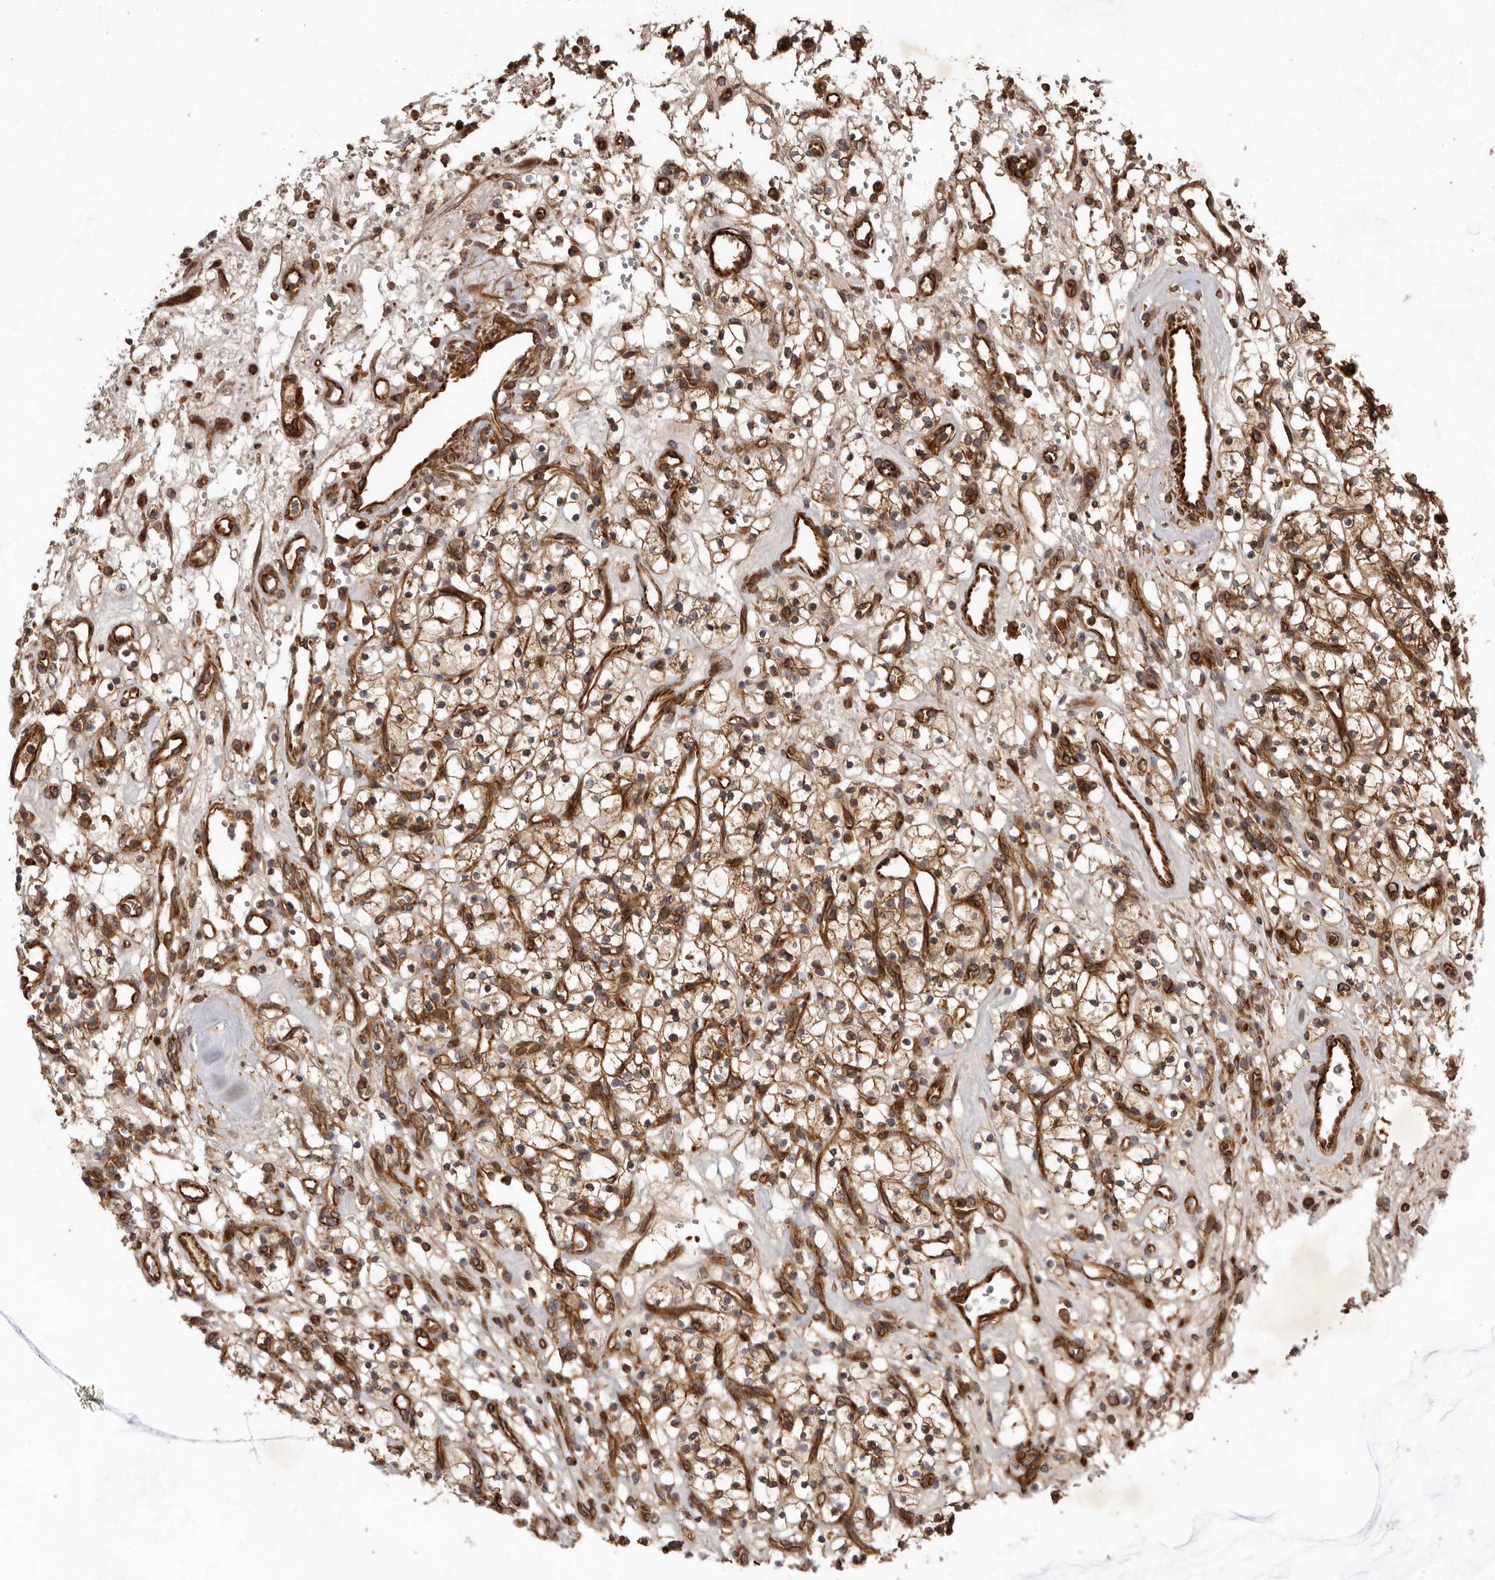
{"staining": {"intensity": "weak", "quantity": ">75%", "location": "cytoplasmic/membranous"}, "tissue": "renal cancer", "cell_type": "Tumor cells", "image_type": "cancer", "snomed": [{"axis": "morphology", "description": "Adenocarcinoma, NOS"}, {"axis": "topography", "description": "Kidney"}], "caption": "Immunohistochemistry of renal cancer (adenocarcinoma) reveals low levels of weak cytoplasmic/membranous positivity in approximately >75% of tumor cells.", "gene": "STK36", "patient": {"sex": "female", "age": 57}}